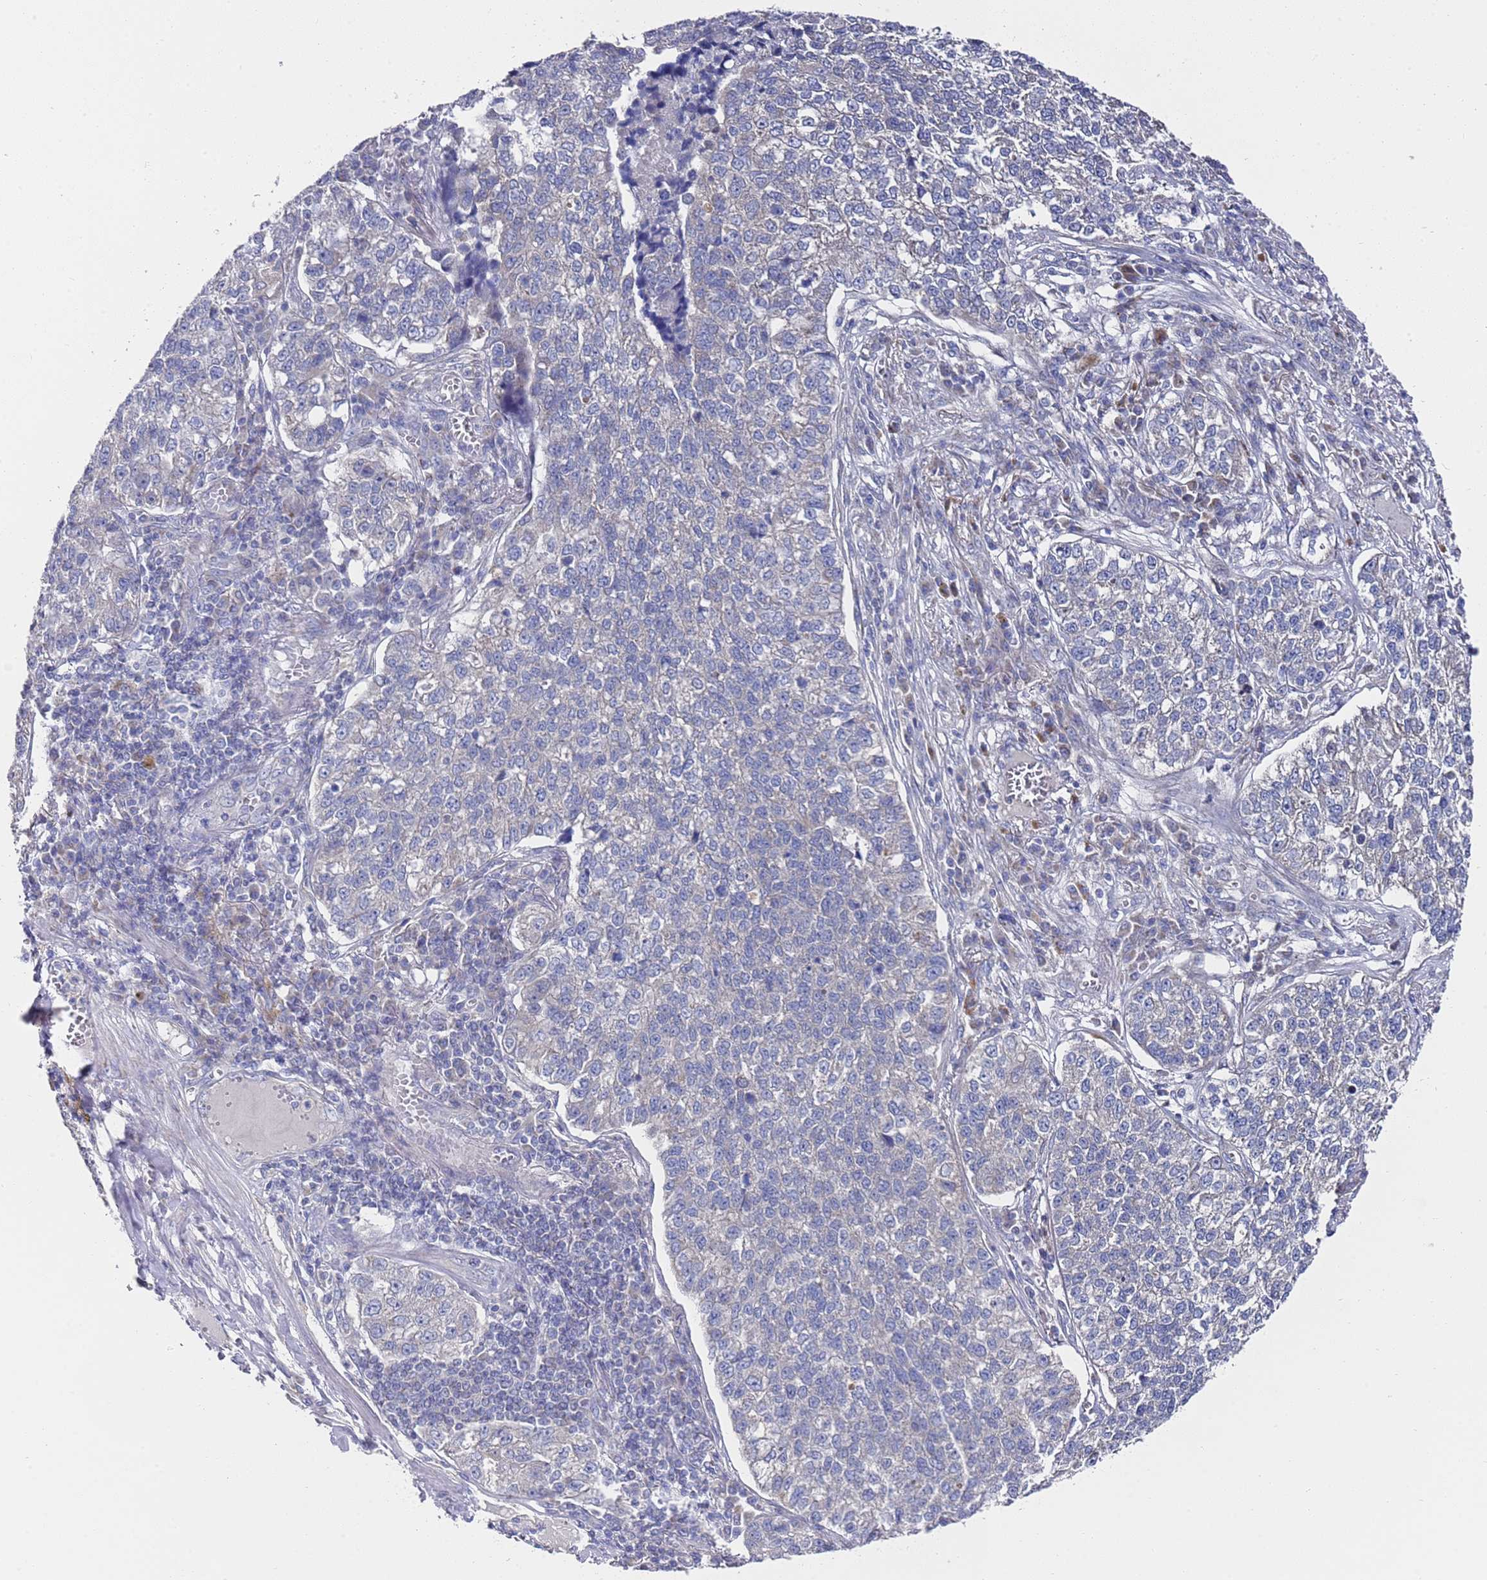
{"staining": {"intensity": "negative", "quantity": "none", "location": "none"}, "tissue": "lung cancer", "cell_type": "Tumor cells", "image_type": "cancer", "snomed": [{"axis": "morphology", "description": "Adenocarcinoma, NOS"}, {"axis": "topography", "description": "Lung"}], "caption": "Lung adenocarcinoma stained for a protein using immunohistochemistry (IHC) exhibits no expression tumor cells.", "gene": "NPEPPS", "patient": {"sex": "male", "age": 49}}